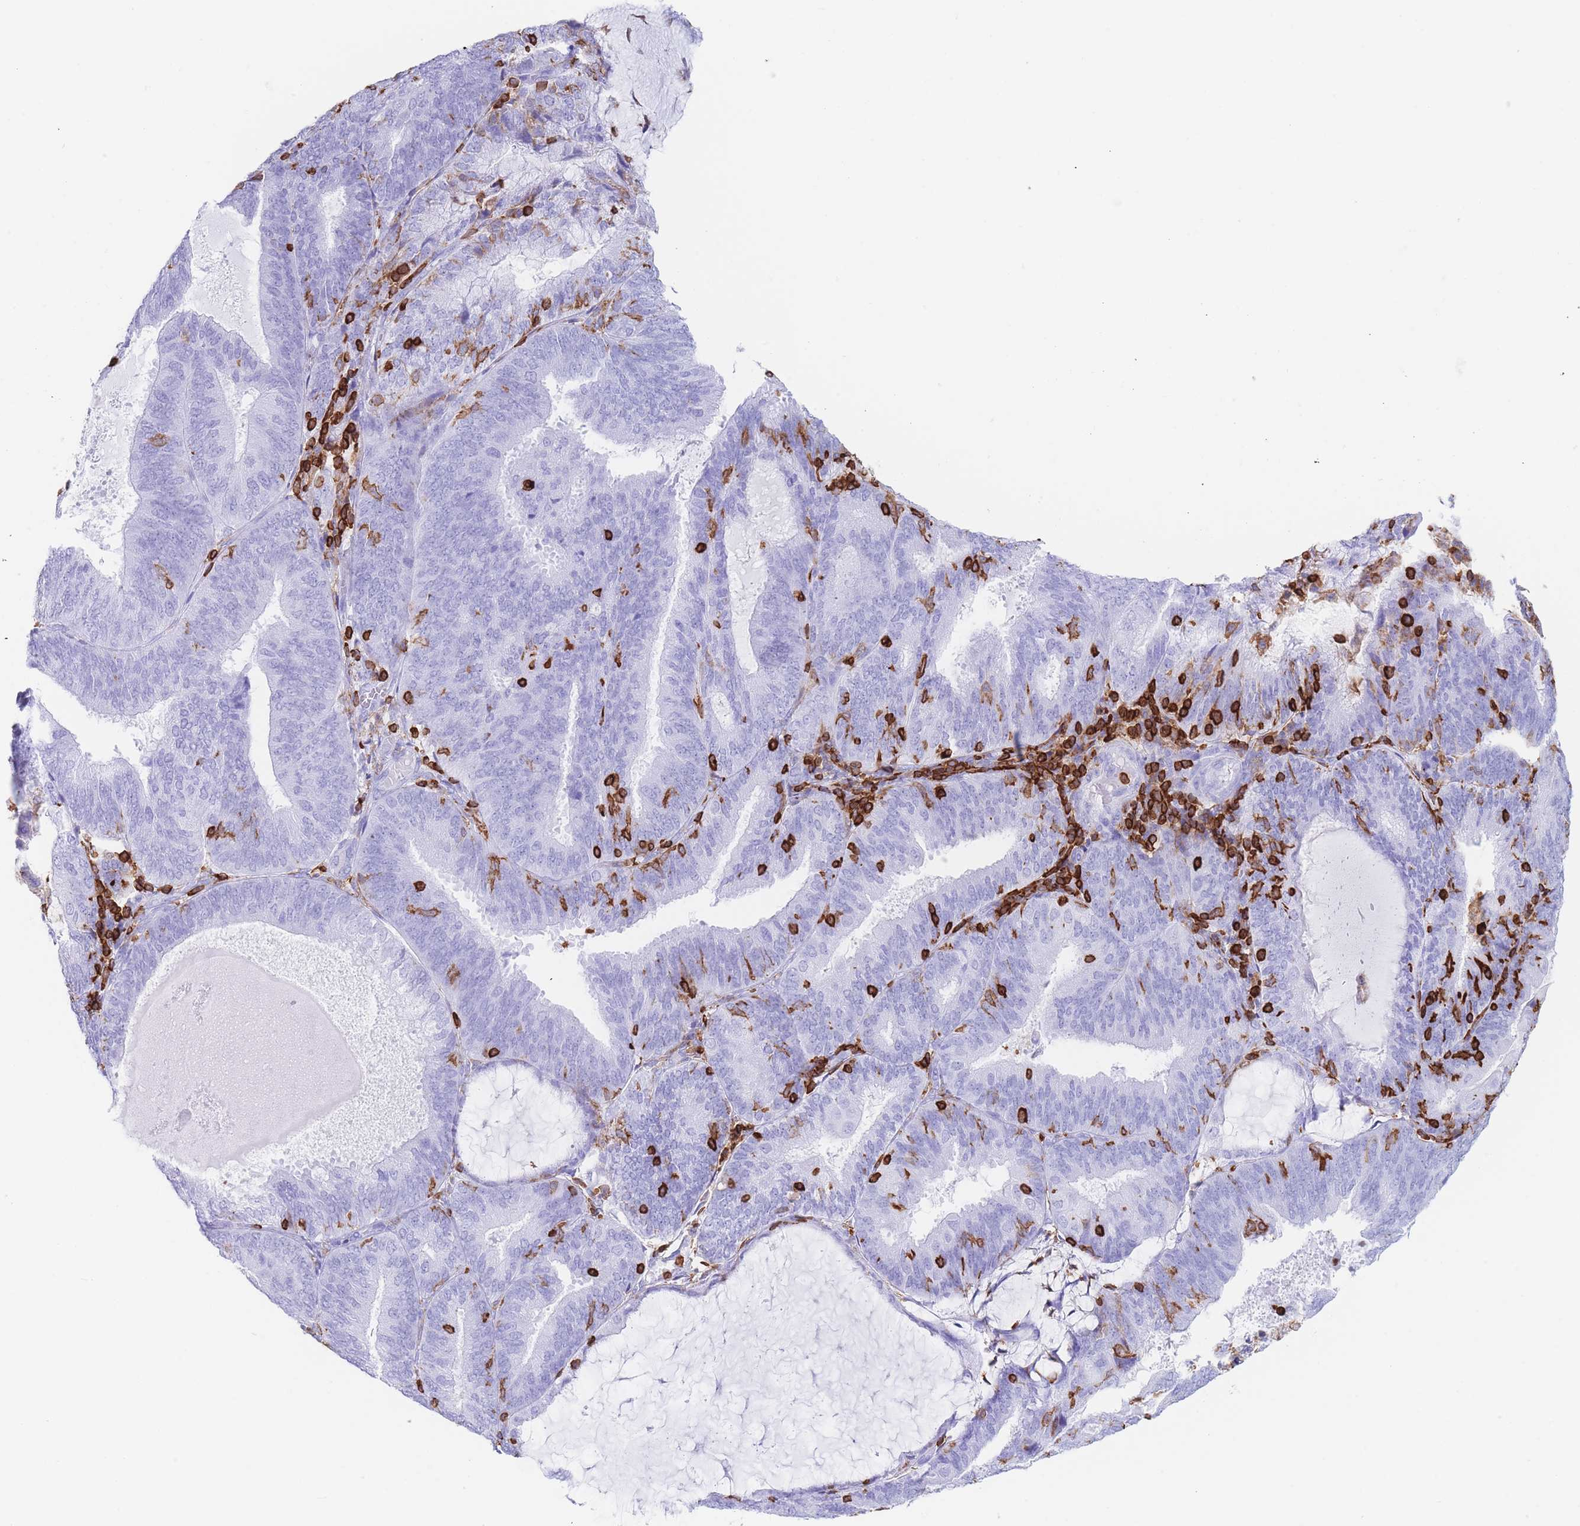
{"staining": {"intensity": "negative", "quantity": "none", "location": "none"}, "tissue": "endometrial cancer", "cell_type": "Tumor cells", "image_type": "cancer", "snomed": [{"axis": "morphology", "description": "Adenocarcinoma, NOS"}, {"axis": "topography", "description": "Endometrium"}], "caption": "A high-resolution micrograph shows immunohistochemistry staining of endometrial adenocarcinoma, which demonstrates no significant staining in tumor cells. The staining was performed using DAB (3,3'-diaminobenzidine) to visualize the protein expression in brown, while the nuclei were stained in blue with hematoxylin (Magnification: 20x).", "gene": "CORO1A", "patient": {"sex": "female", "age": 81}}